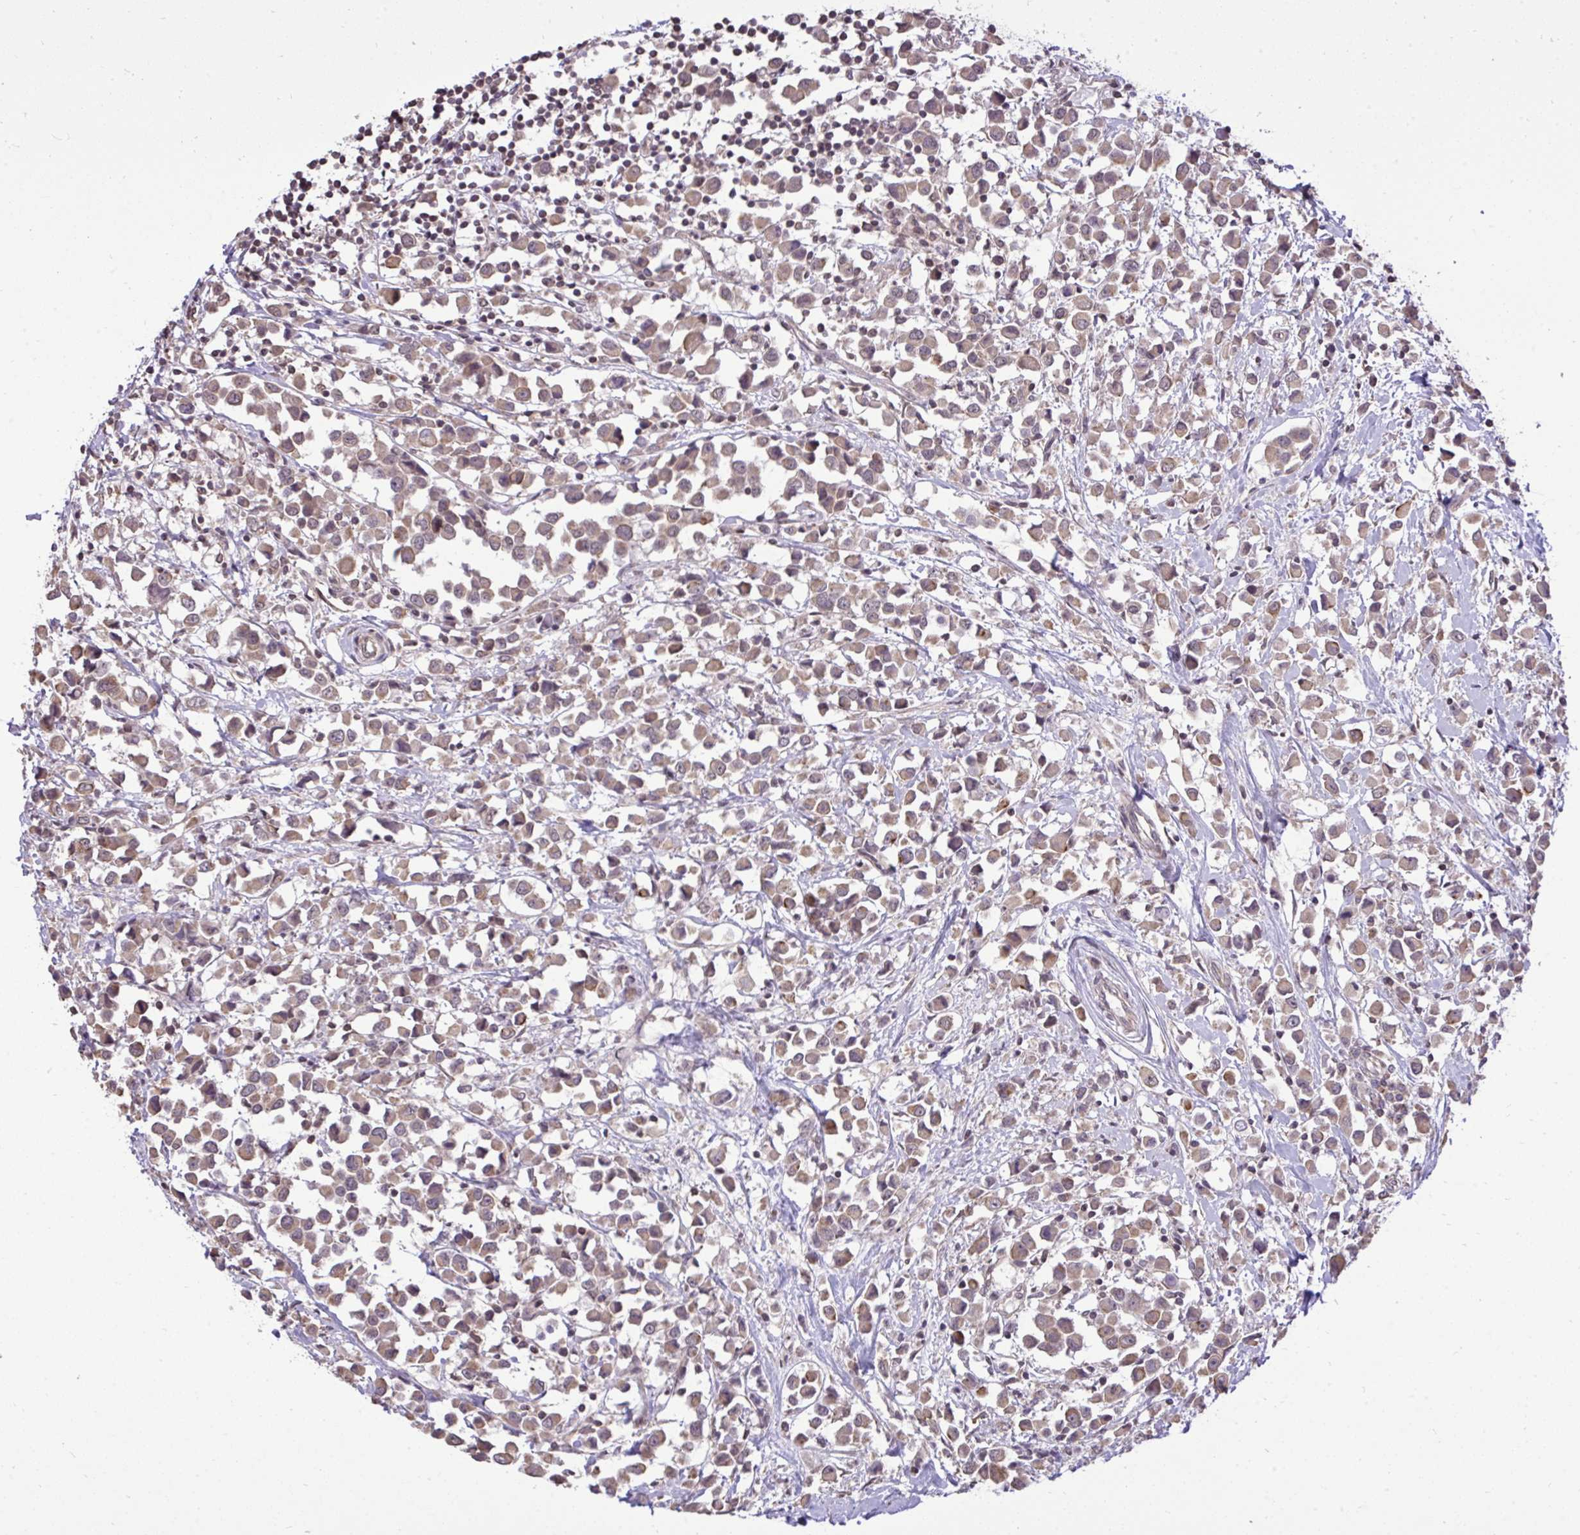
{"staining": {"intensity": "moderate", "quantity": ">75%", "location": "cytoplasmic/membranous"}, "tissue": "breast cancer", "cell_type": "Tumor cells", "image_type": "cancer", "snomed": [{"axis": "morphology", "description": "Duct carcinoma"}, {"axis": "topography", "description": "Breast"}], "caption": "This is an image of immunohistochemistry staining of breast invasive ductal carcinoma, which shows moderate expression in the cytoplasmic/membranous of tumor cells.", "gene": "CYP20A1", "patient": {"sex": "female", "age": 61}}